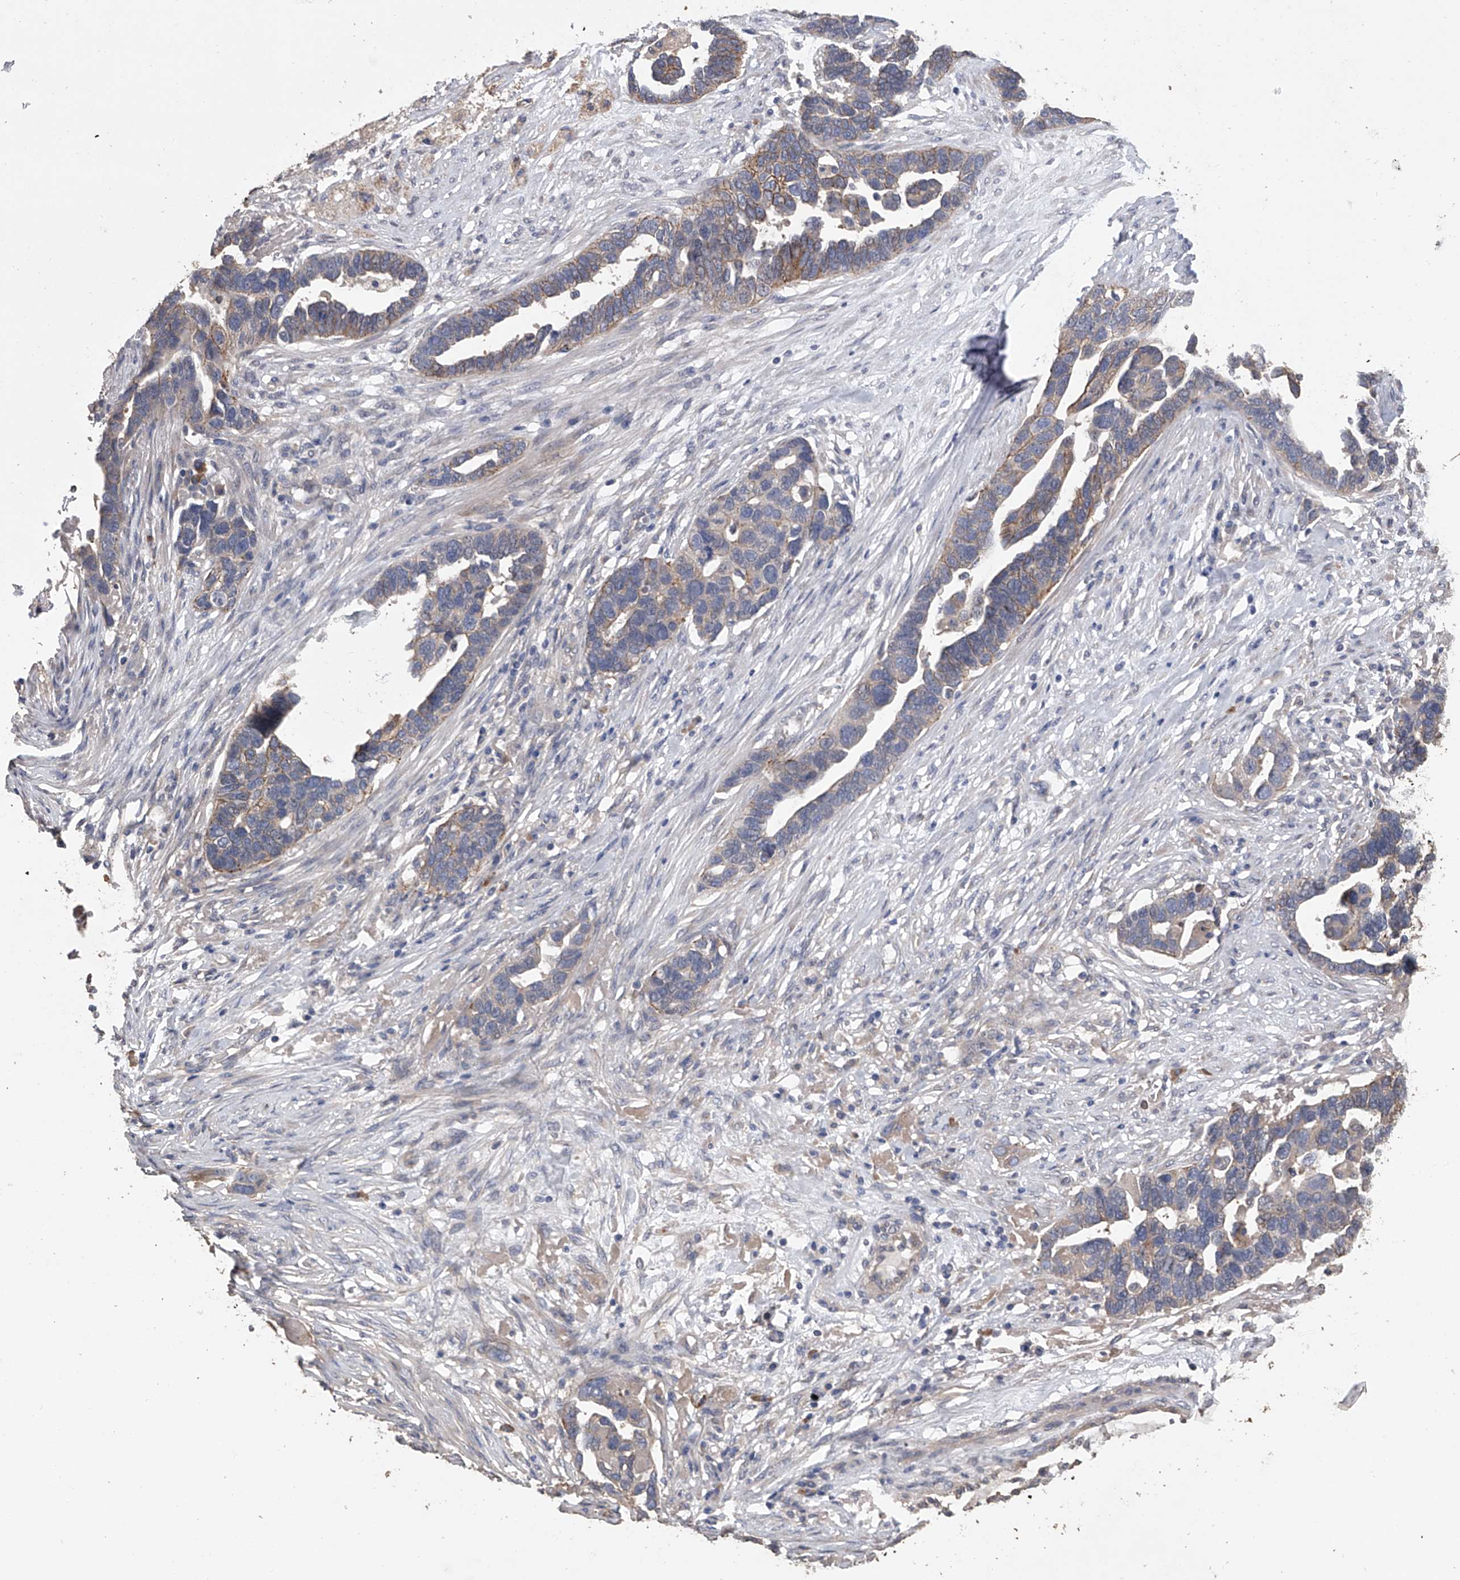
{"staining": {"intensity": "weak", "quantity": "<25%", "location": "cytoplasmic/membranous"}, "tissue": "ovarian cancer", "cell_type": "Tumor cells", "image_type": "cancer", "snomed": [{"axis": "morphology", "description": "Cystadenocarcinoma, serous, NOS"}, {"axis": "topography", "description": "Ovary"}], "caption": "Immunohistochemical staining of human ovarian serous cystadenocarcinoma displays no significant positivity in tumor cells.", "gene": "ZNF343", "patient": {"sex": "female", "age": 54}}